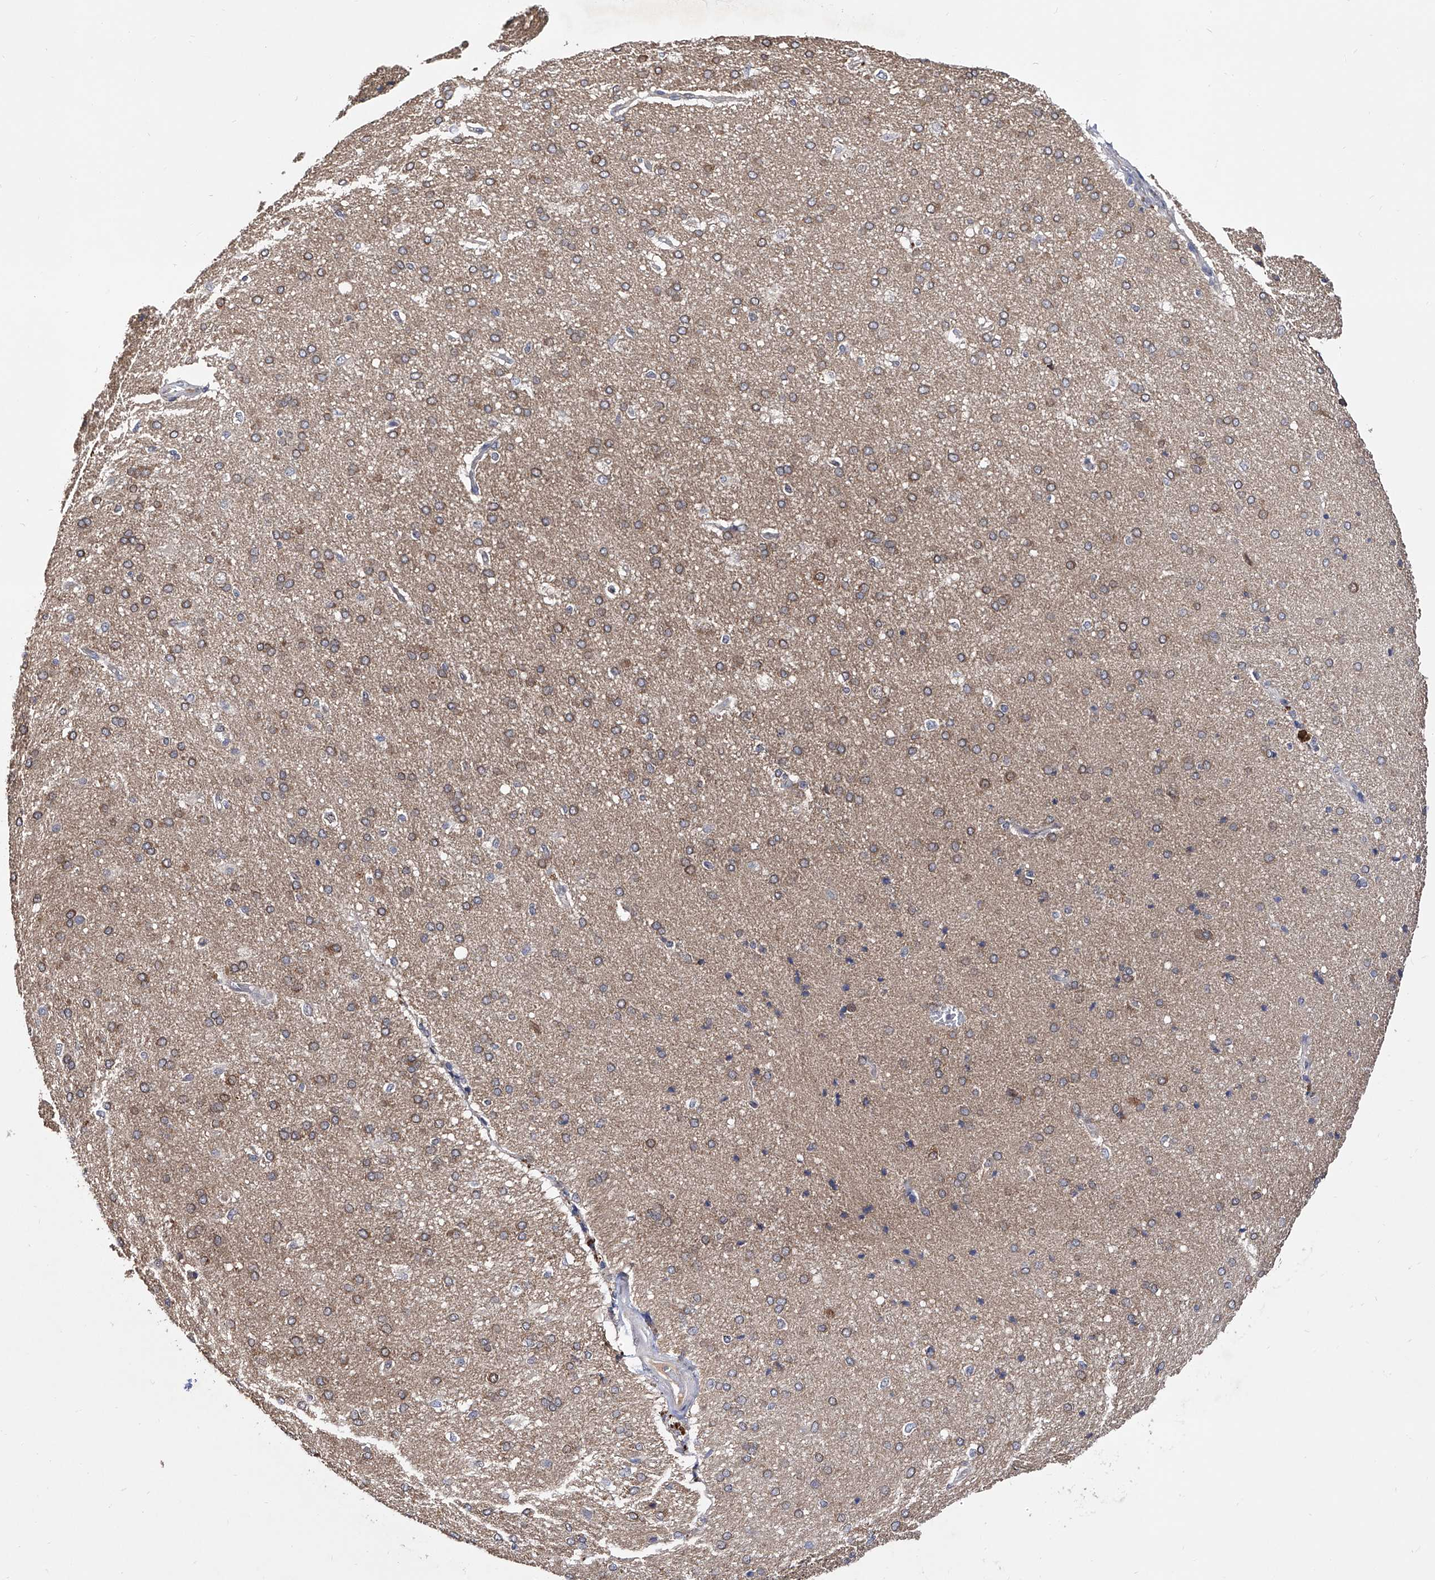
{"staining": {"intensity": "negative", "quantity": "none", "location": "none"}, "tissue": "cerebral cortex", "cell_type": "Endothelial cells", "image_type": "normal", "snomed": [{"axis": "morphology", "description": "Normal tissue, NOS"}, {"axis": "topography", "description": "Cerebral cortex"}], "caption": "IHC image of benign cerebral cortex: human cerebral cortex stained with DAB demonstrates no significant protein positivity in endothelial cells.", "gene": "USP45", "patient": {"sex": "male", "age": 62}}